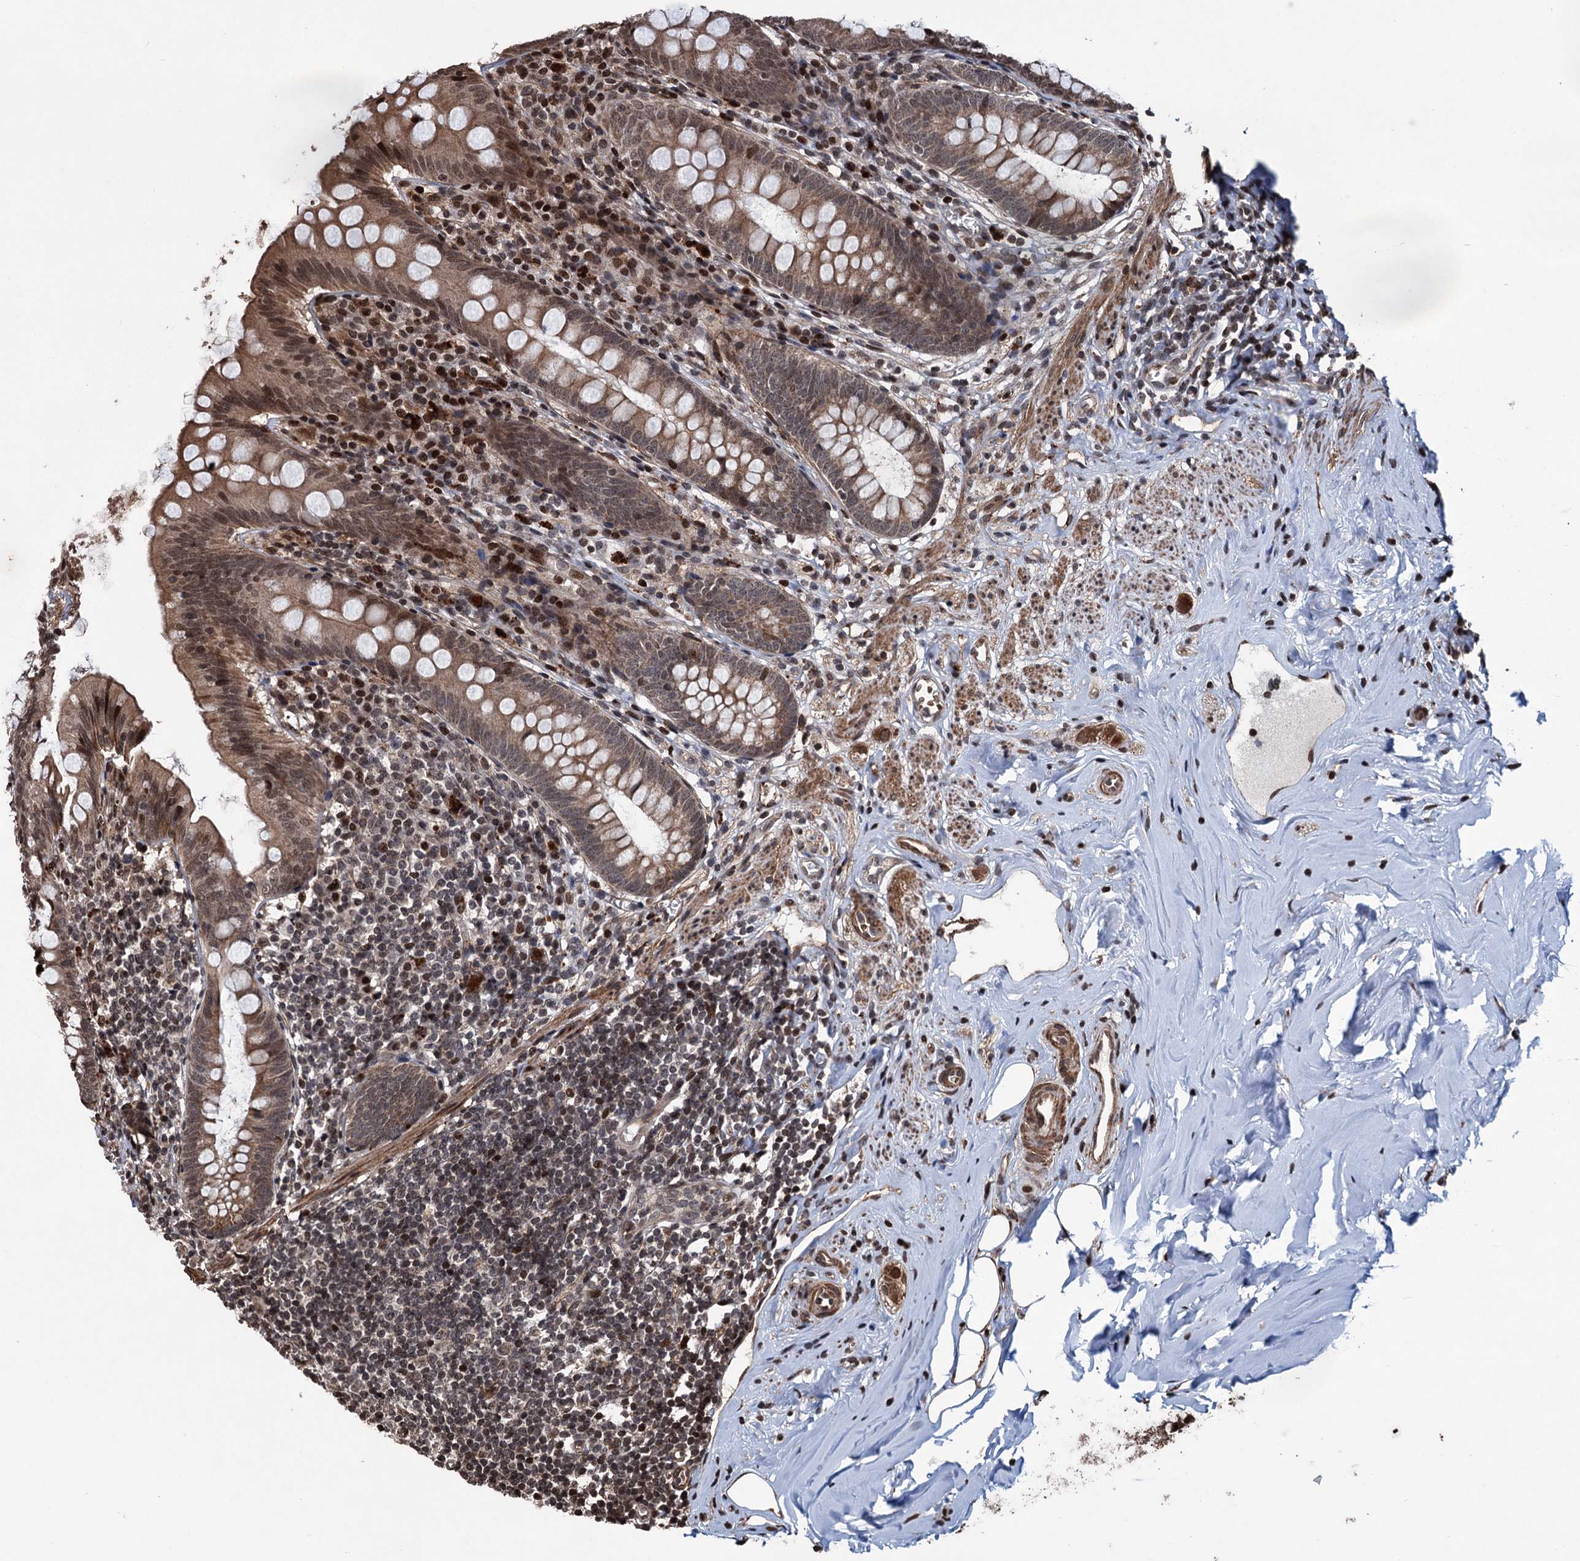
{"staining": {"intensity": "moderate", "quantity": ">75%", "location": "cytoplasmic/membranous,nuclear"}, "tissue": "appendix", "cell_type": "Glandular cells", "image_type": "normal", "snomed": [{"axis": "morphology", "description": "Normal tissue, NOS"}, {"axis": "topography", "description": "Appendix"}], "caption": "IHC micrograph of unremarkable human appendix stained for a protein (brown), which reveals medium levels of moderate cytoplasmic/membranous,nuclear staining in about >75% of glandular cells.", "gene": "EYA4", "patient": {"sex": "female", "age": 51}}